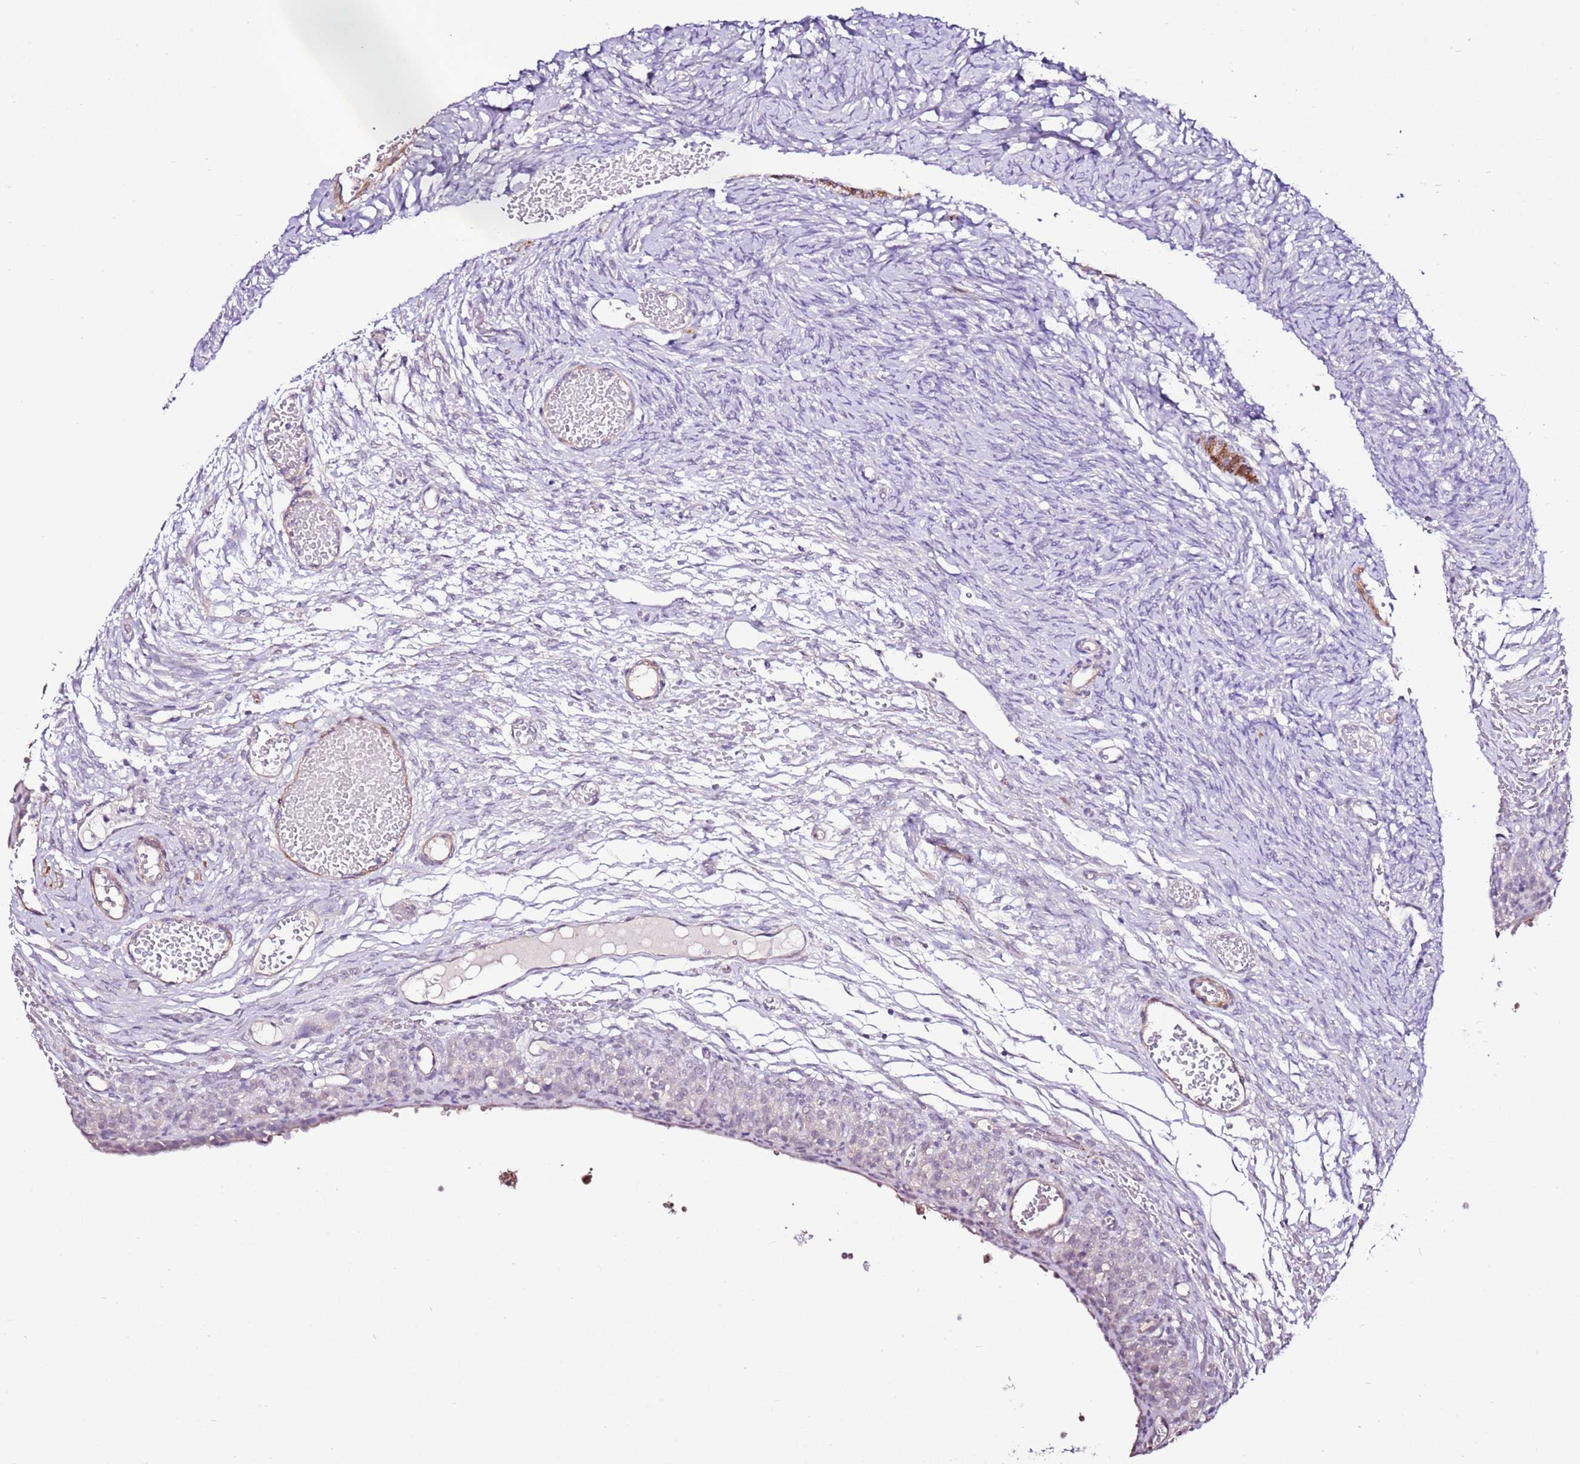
{"staining": {"intensity": "negative", "quantity": "none", "location": "none"}, "tissue": "ovary", "cell_type": "Ovarian stroma cells", "image_type": "normal", "snomed": [{"axis": "morphology", "description": "Adenocarcinoma, NOS"}, {"axis": "topography", "description": "Endometrium"}], "caption": "An image of human ovary is negative for staining in ovarian stroma cells. (DAB (3,3'-diaminobenzidine) immunohistochemistry, high magnification).", "gene": "ART5", "patient": {"sex": "female", "age": 32}}